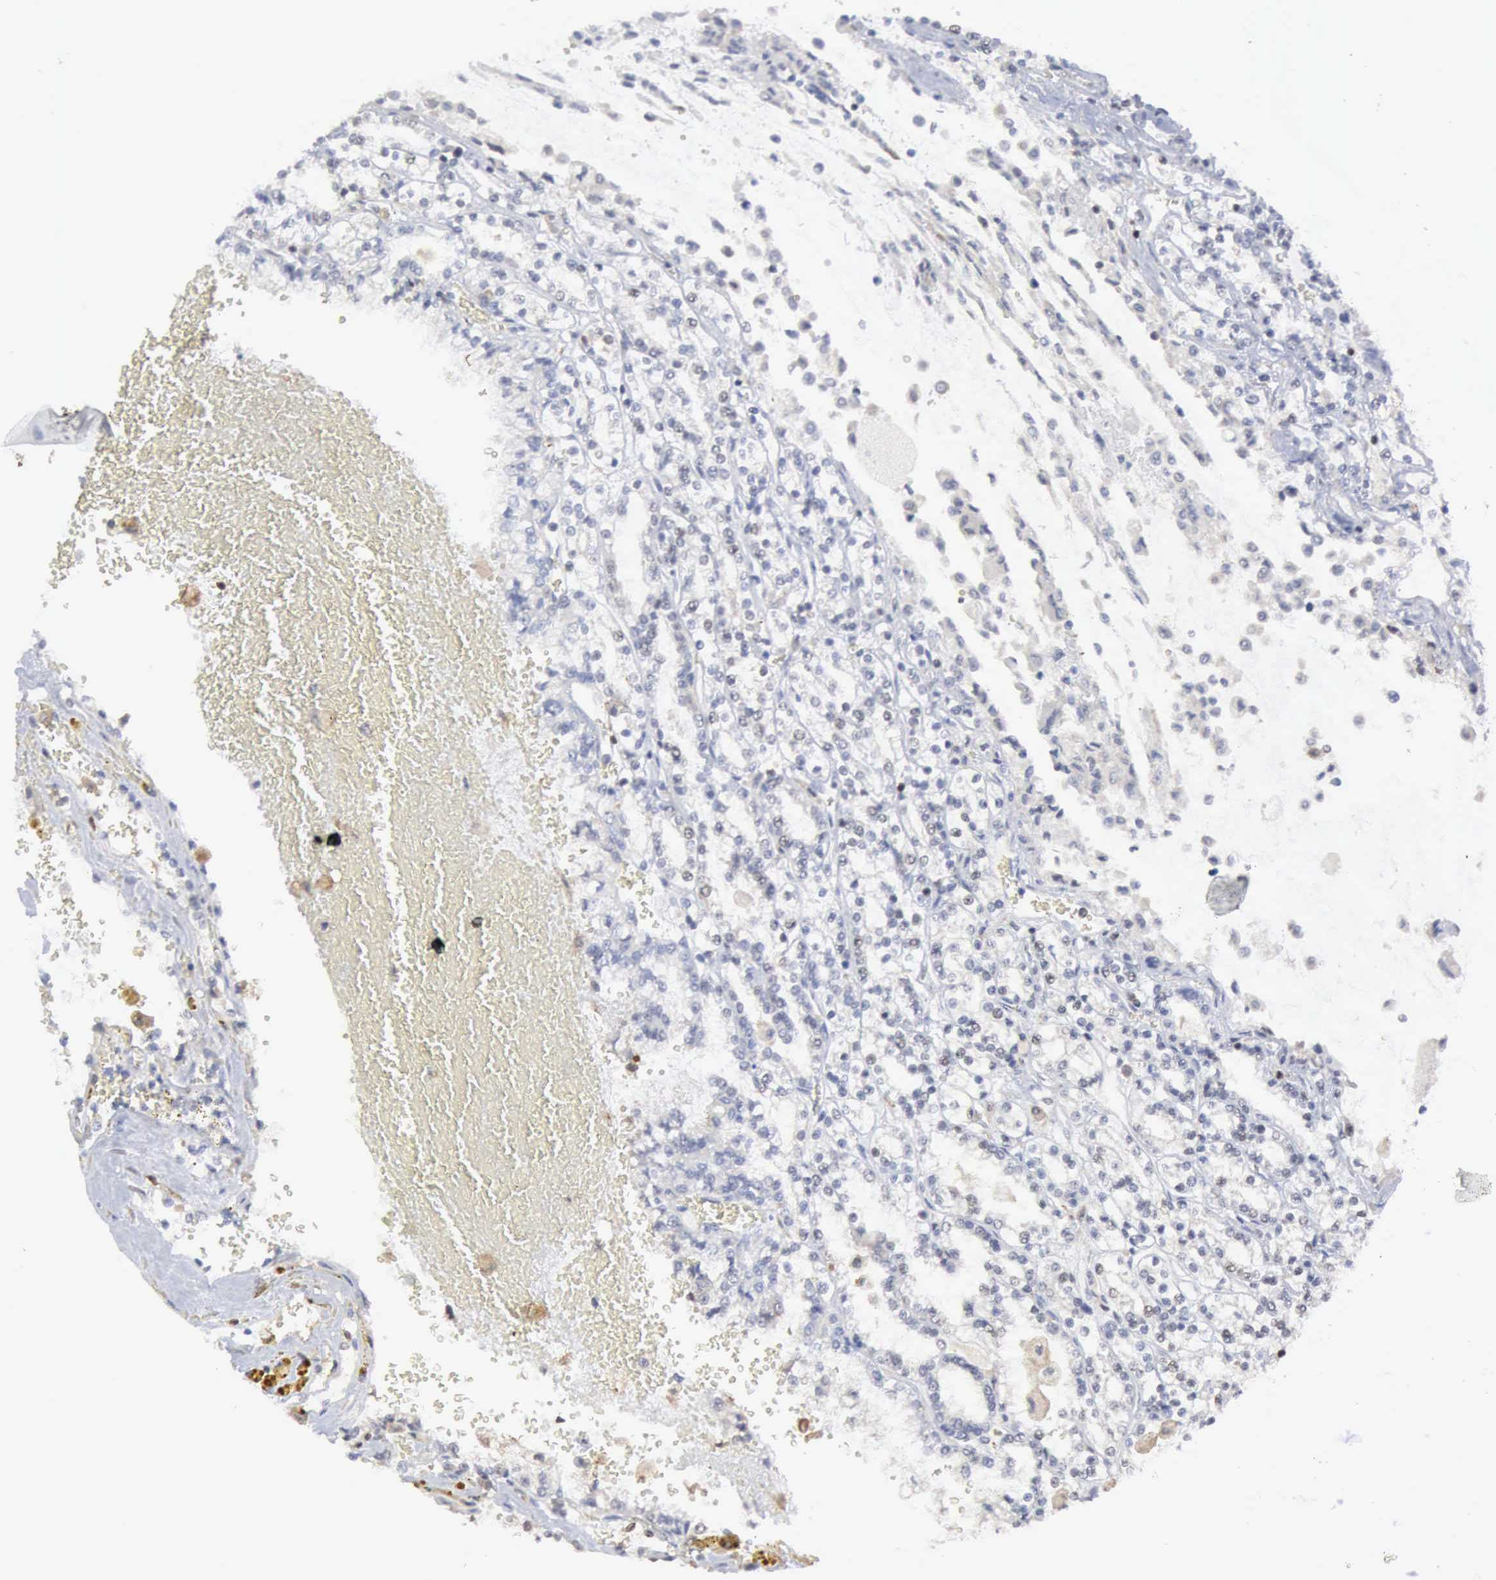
{"staining": {"intensity": "negative", "quantity": "none", "location": "none"}, "tissue": "renal cancer", "cell_type": "Tumor cells", "image_type": "cancer", "snomed": [{"axis": "morphology", "description": "Adenocarcinoma, NOS"}, {"axis": "topography", "description": "Kidney"}], "caption": "The histopathology image reveals no significant staining in tumor cells of renal cancer.", "gene": "STAT1", "patient": {"sex": "female", "age": 56}}